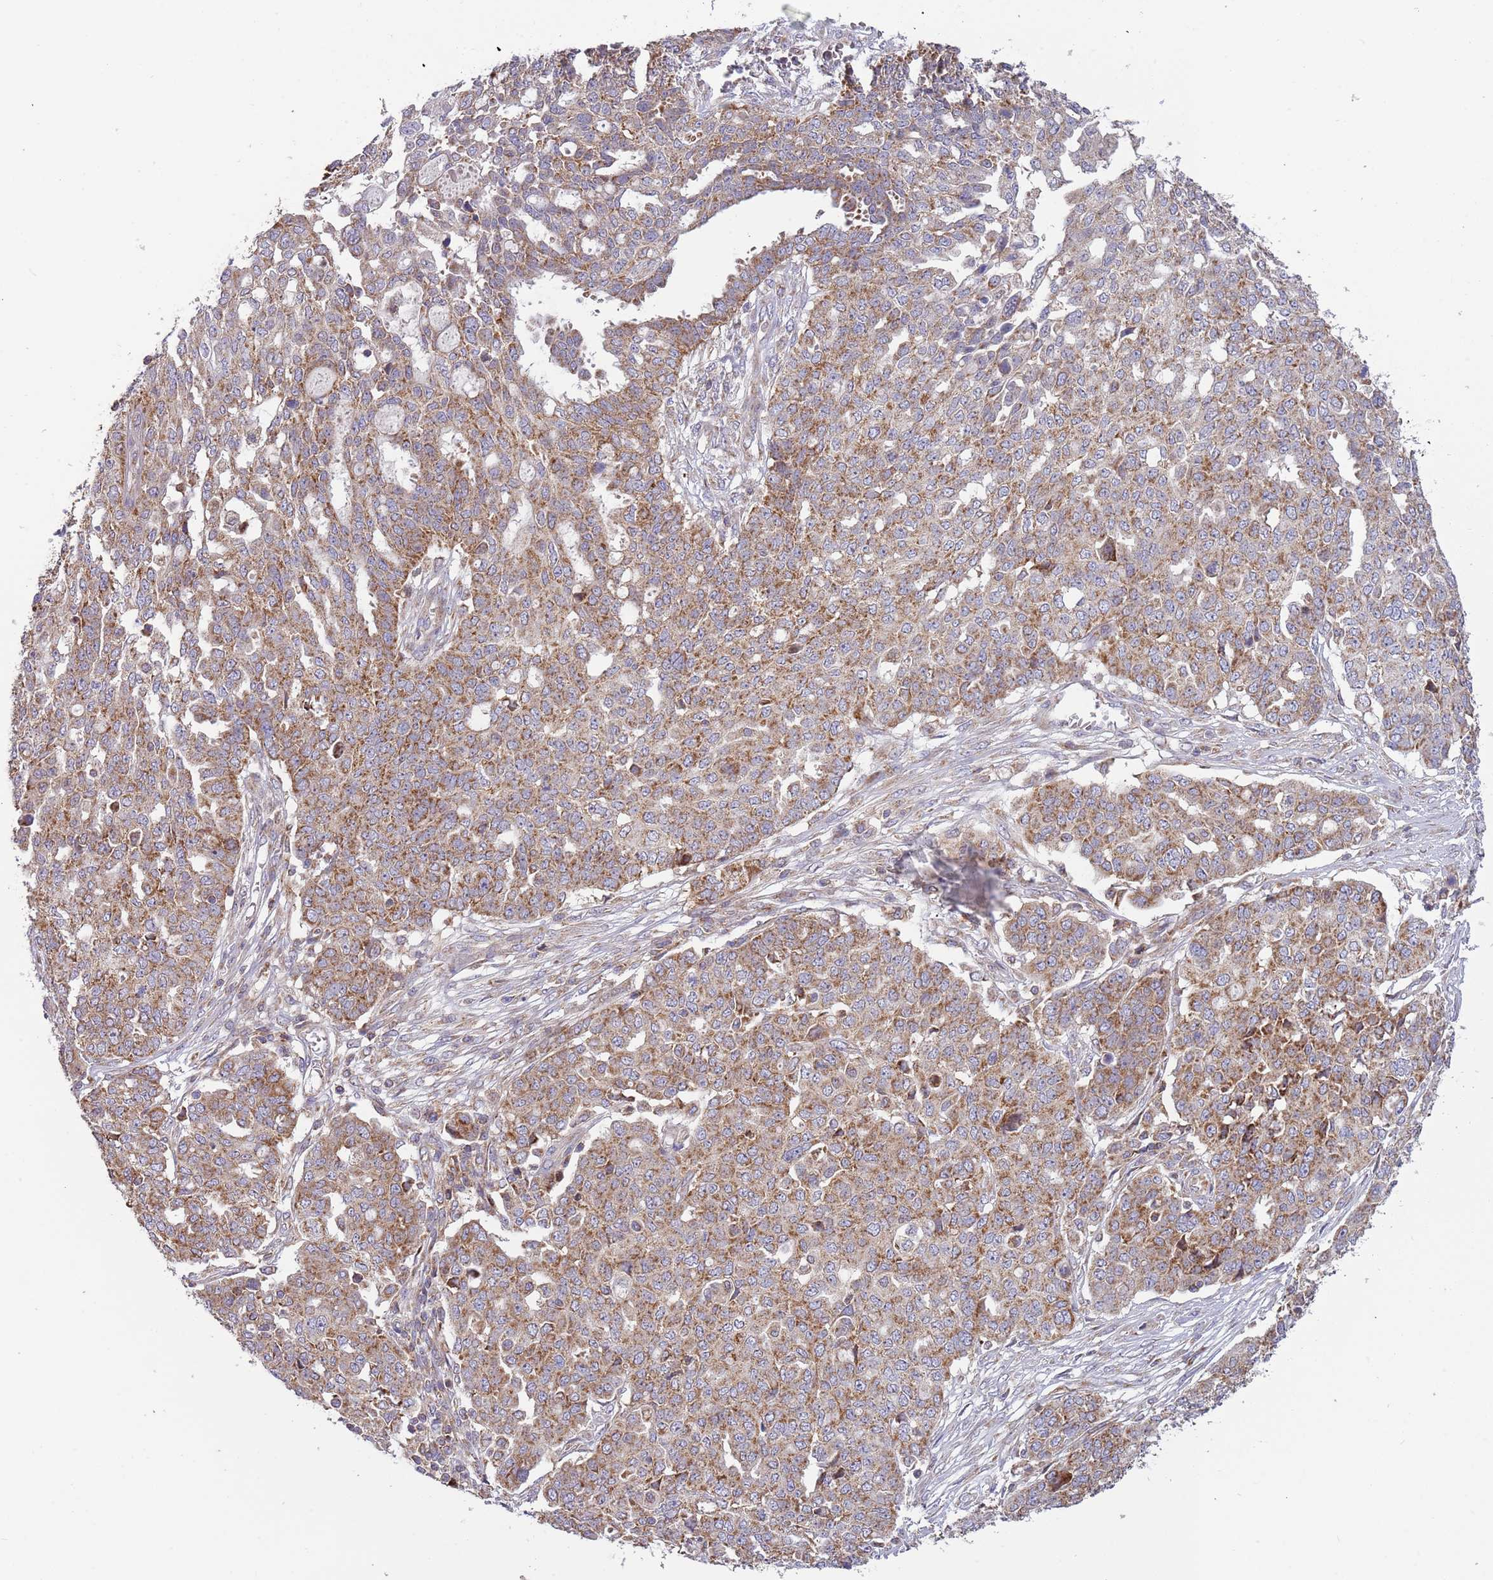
{"staining": {"intensity": "moderate", "quantity": ">75%", "location": "cytoplasmic/membranous"}, "tissue": "ovarian cancer", "cell_type": "Tumor cells", "image_type": "cancer", "snomed": [{"axis": "morphology", "description": "Cystadenocarcinoma, serous, NOS"}, {"axis": "topography", "description": "Soft tissue"}, {"axis": "topography", "description": "Ovary"}], "caption": "The immunohistochemical stain shows moderate cytoplasmic/membranous positivity in tumor cells of serous cystadenocarcinoma (ovarian) tissue.", "gene": "IRS4", "patient": {"sex": "female", "age": 57}}